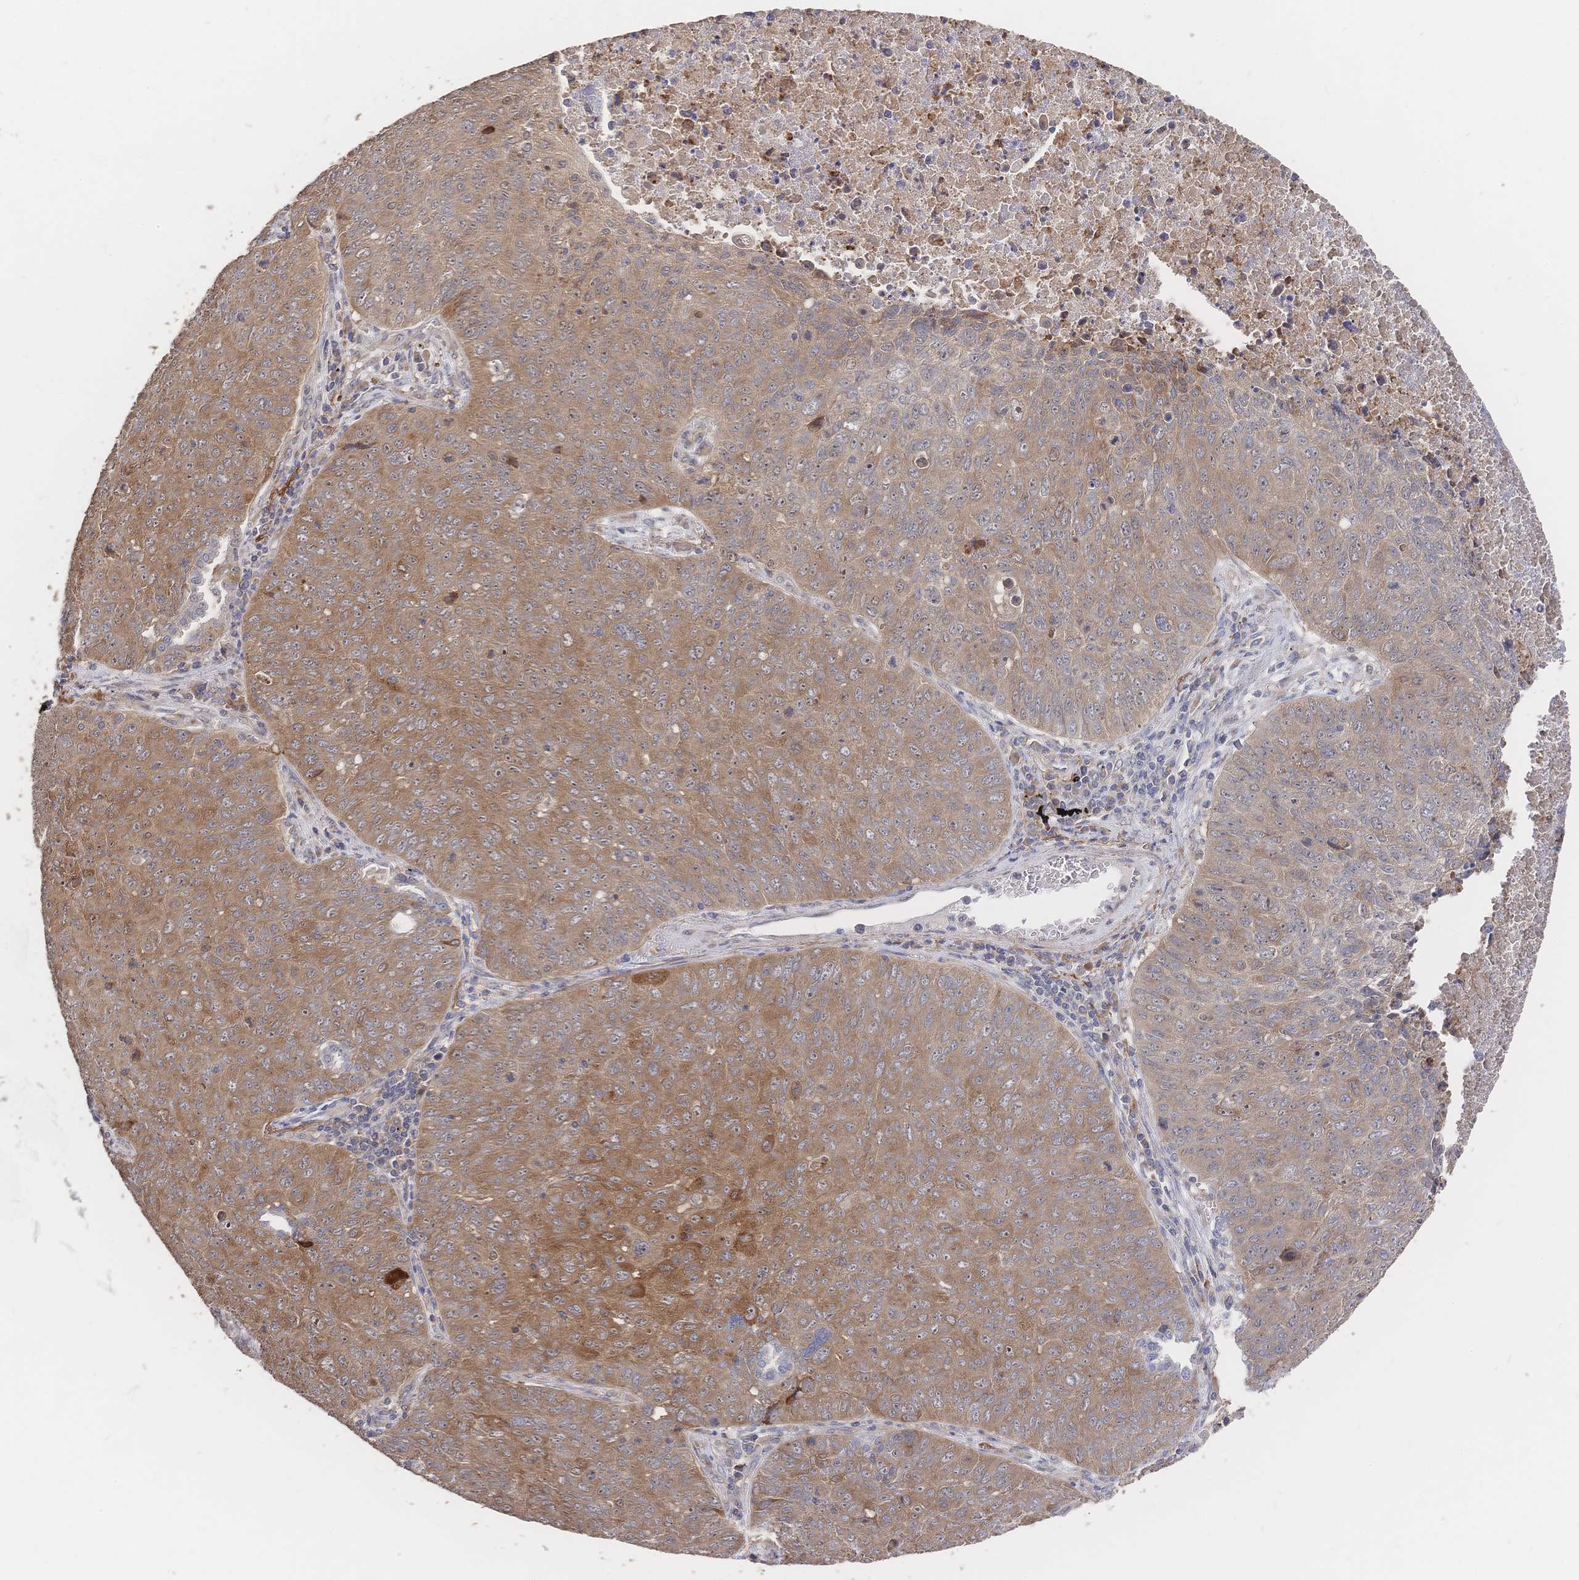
{"staining": {"intensity": "moderate", "quantity": "25%-75%", "location": "cytoplasmic/membranous"}, "tissue": "lung cancer", "cell_type": "Tumor cells", "image_type": "cancer", "snomed": [{"axis": "morphology", "description": "Normal morphology"}, {"axis": "morphology", "description": "Aneuploidy"}, {"axis": "morphology", "description": "Squamous cell carcinoma, NOS"}, {"axis": "topography", "description": "Lymph node"}, {"axis": "topography", "description": "Lung"}], "caption": "Lung squamous cell carcinoma tissue displays moderate cytoplasmic/membranous positivity in about 25%-75% of tumor cells", "gene": "DNAJA4", "patient": {"sex": "female", "age": 76}}